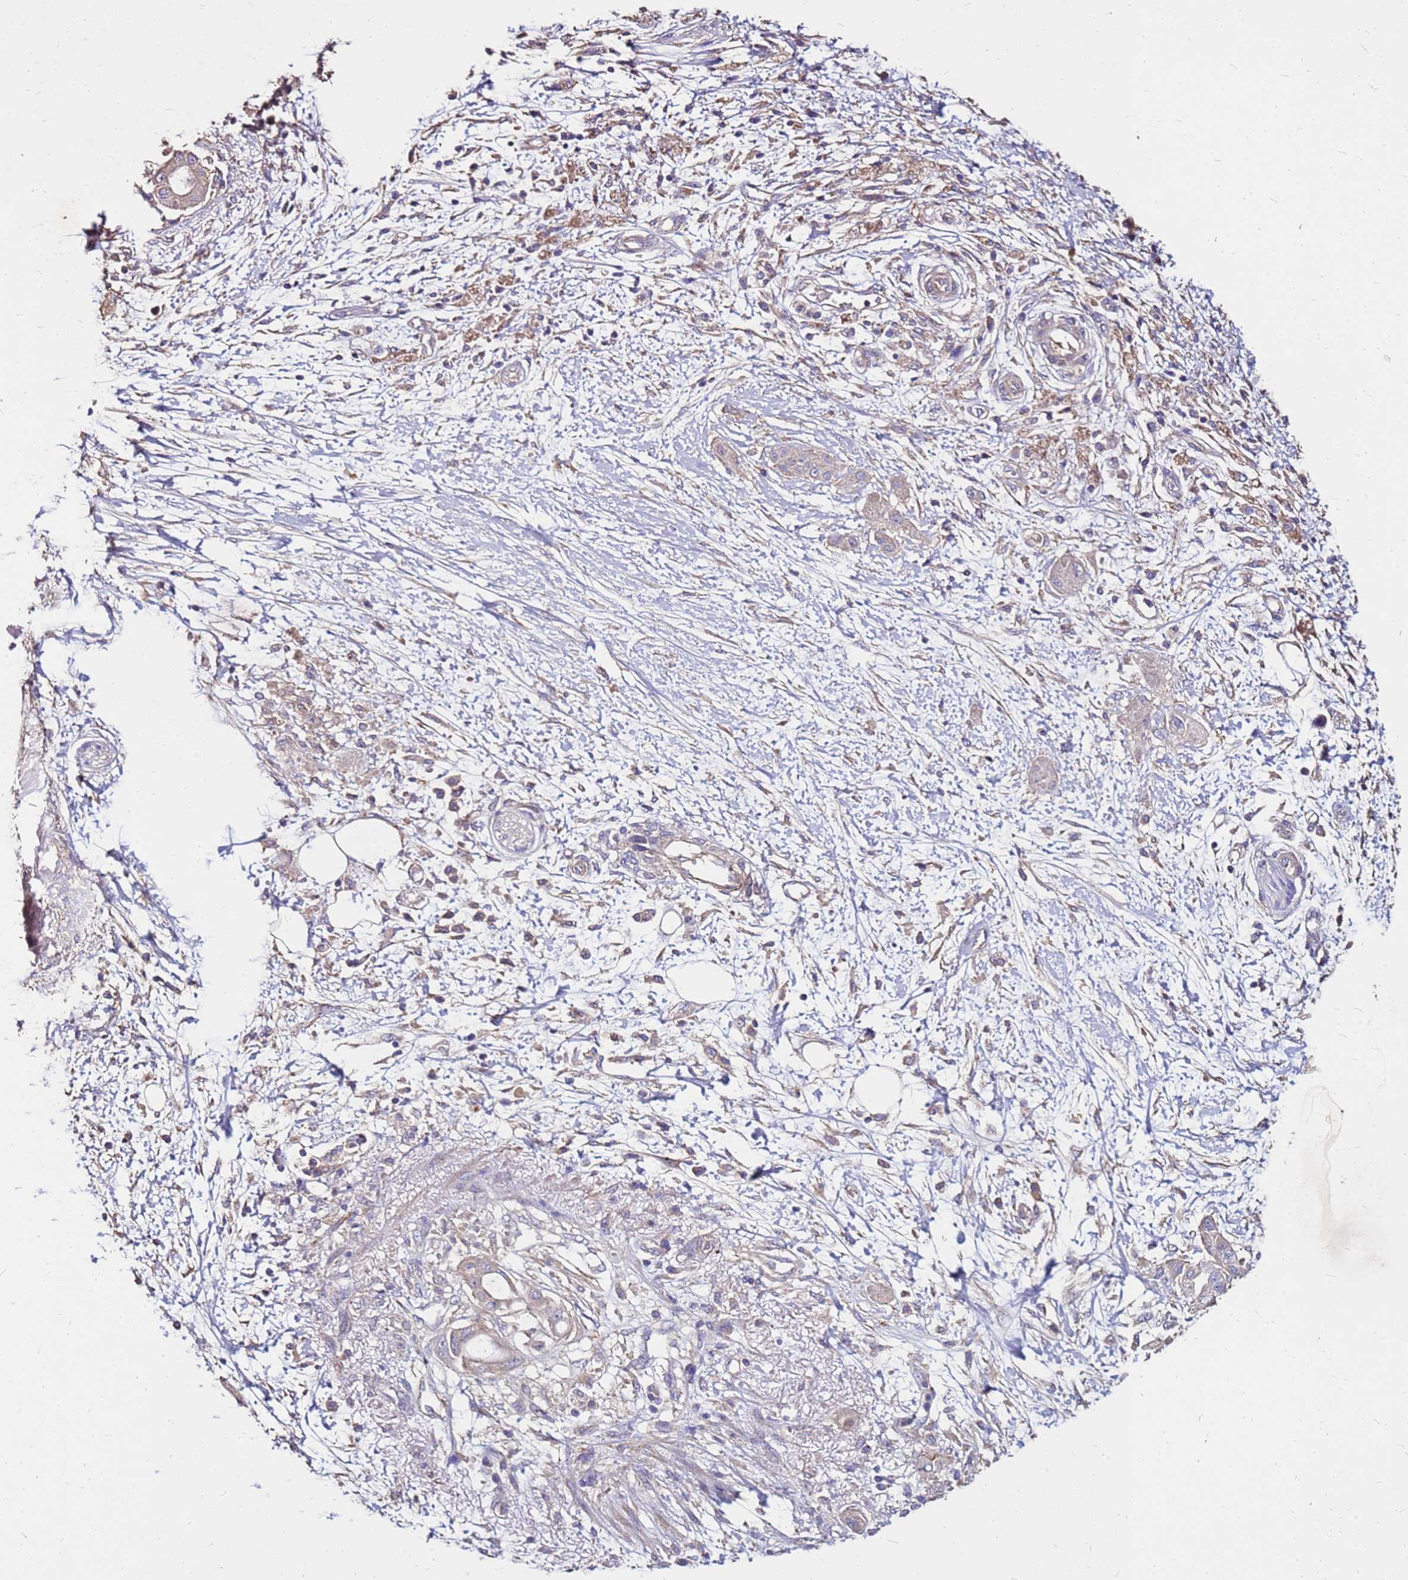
{"staining": {"intensity": "weak", "quantity": "25%-75%", "location": "cytoplasmic/membranous"}, "tissue": "pancreatic cancer", "cell_type": "Tumor cells", "image_type": "cancer", "snomed": [{"axis": "morphology", "description": "Adenocarcinoma, NOS"}, {"axis": "topography", "description": "Pancreas"}], "caption": "Immunohistochemical staining of human pancreatic cancer exhibits low levels of weak cytoplasmic/membranous protein positivity in approximately 25%-75% of tumor cells.", "gene": "EXD3", "patient": {"sex": "male", "age": 68}}